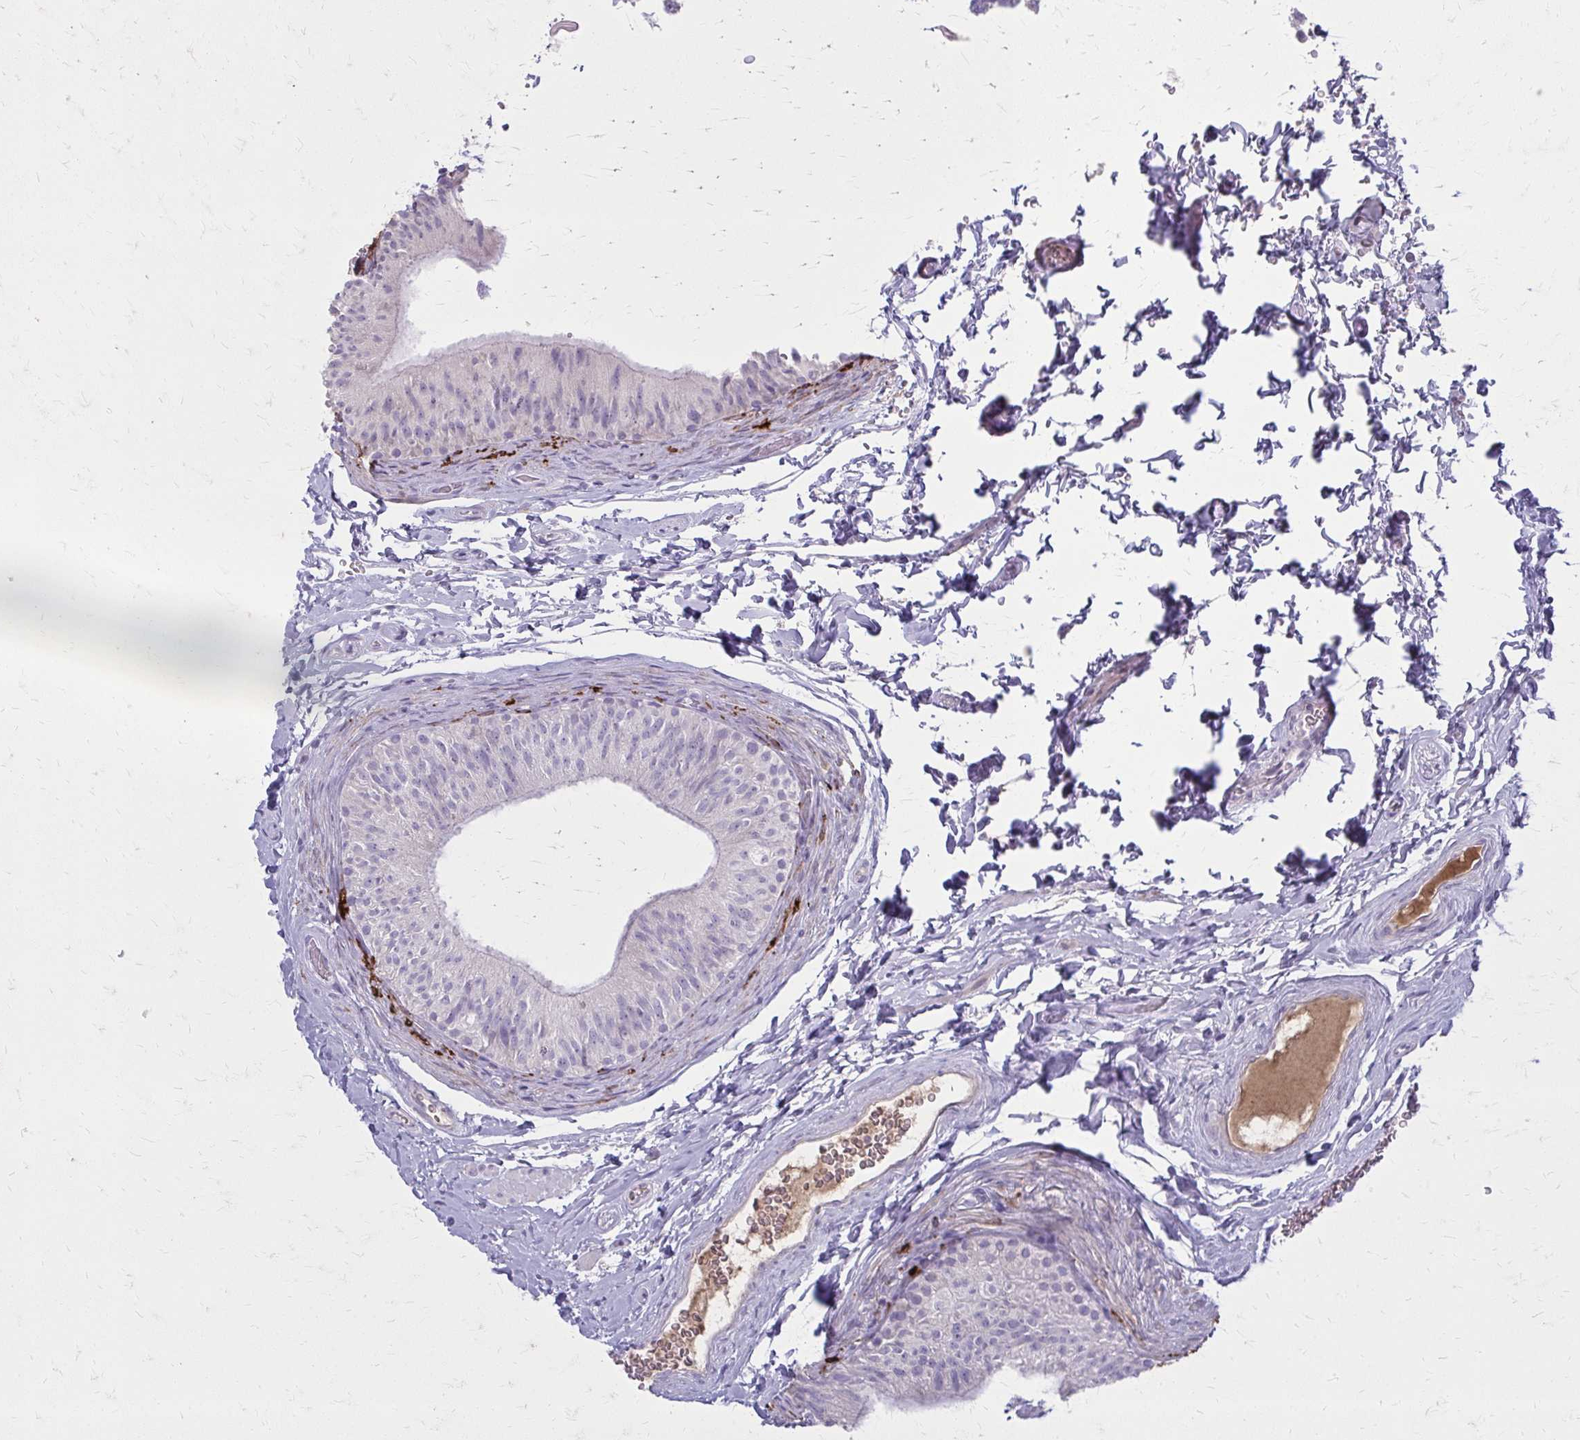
{"staining": {"intensity": "negative", "quantity": "none", "location": "none"}, "tissue": "epididymis", "cell_type": "Glandular cells", "image_type": "normal", "snomed": [{"axis": "morphology", "description": "Normal tissue, NOS"}, {"axis": "topography", "description": "Epididymis, spermatic cord, NOS"}, {"axis": "topography", "description": "Epididymis"}], "caption": "The image reveals no staining of glandular cells in normal epididymis. (Brightfield microscopy of DAB (3,3'-diaminobenzidine) IHC at high magnification).", "gene": "SERPIND1", "patient": {"sex": "male", "age": 31}}